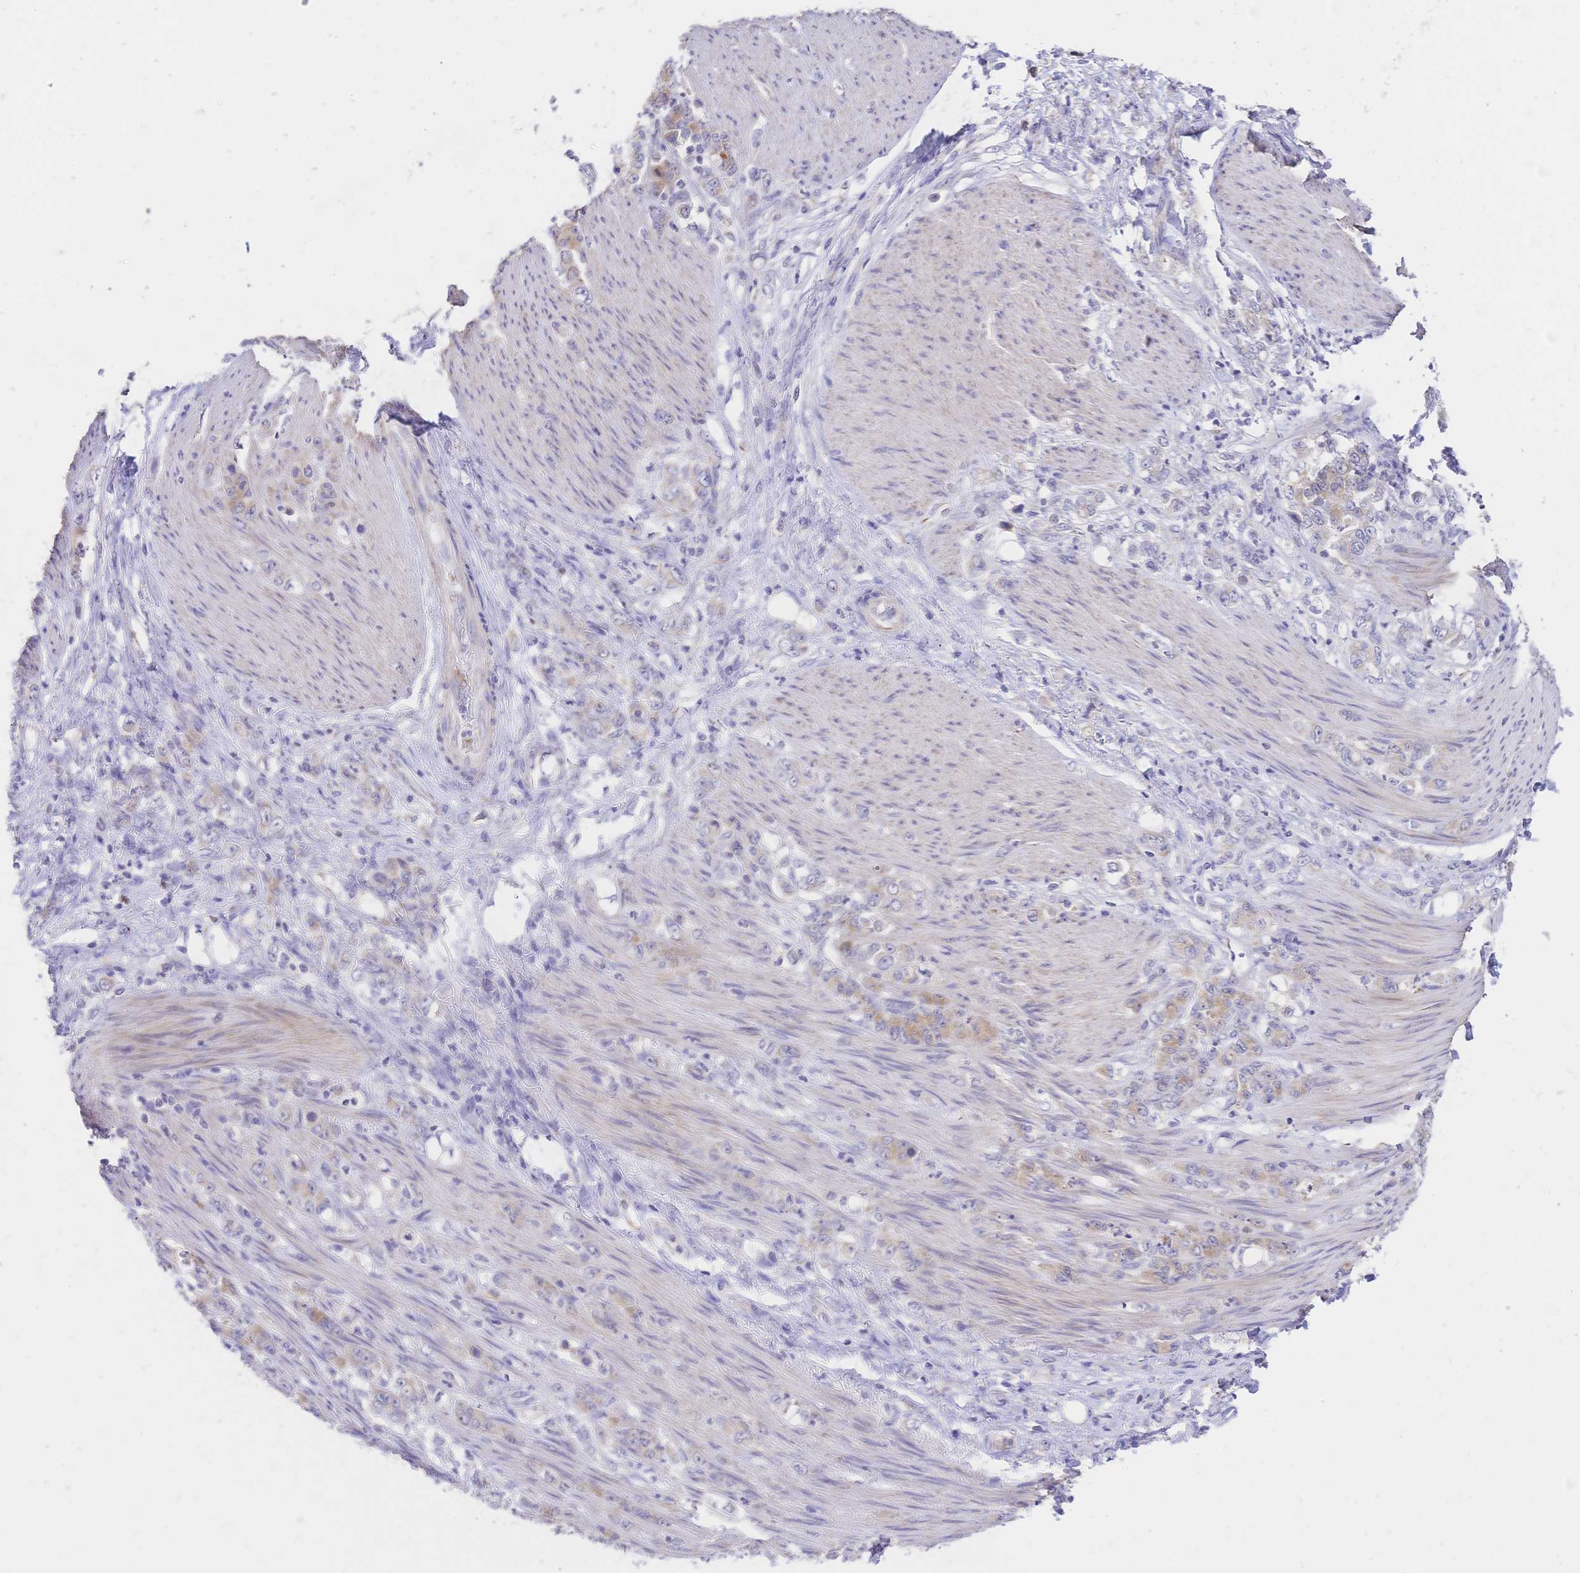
{"staining": {"intensity": "weak", "quantity": "25%-75%", "location": "cytoplasmic/membranous"}, "tissue": "stomach cancer", "cell_type": "Tumor cells", "image_type": "cancer", "snomed": [{"axis": "morphology", "description": "Adenocarcinoma, NOS"}, {"axis": "topography", "description": "Stomach"}], "caption": "Human stomach adenocarcinoma stained for a protein (brown) demonstrates weak cytoplasmic/membranous positive positivity in approximately 25%-75% of tumor cells.", "gene": "CLEC18B", "patient": {"sex": "female", "age": 79}}